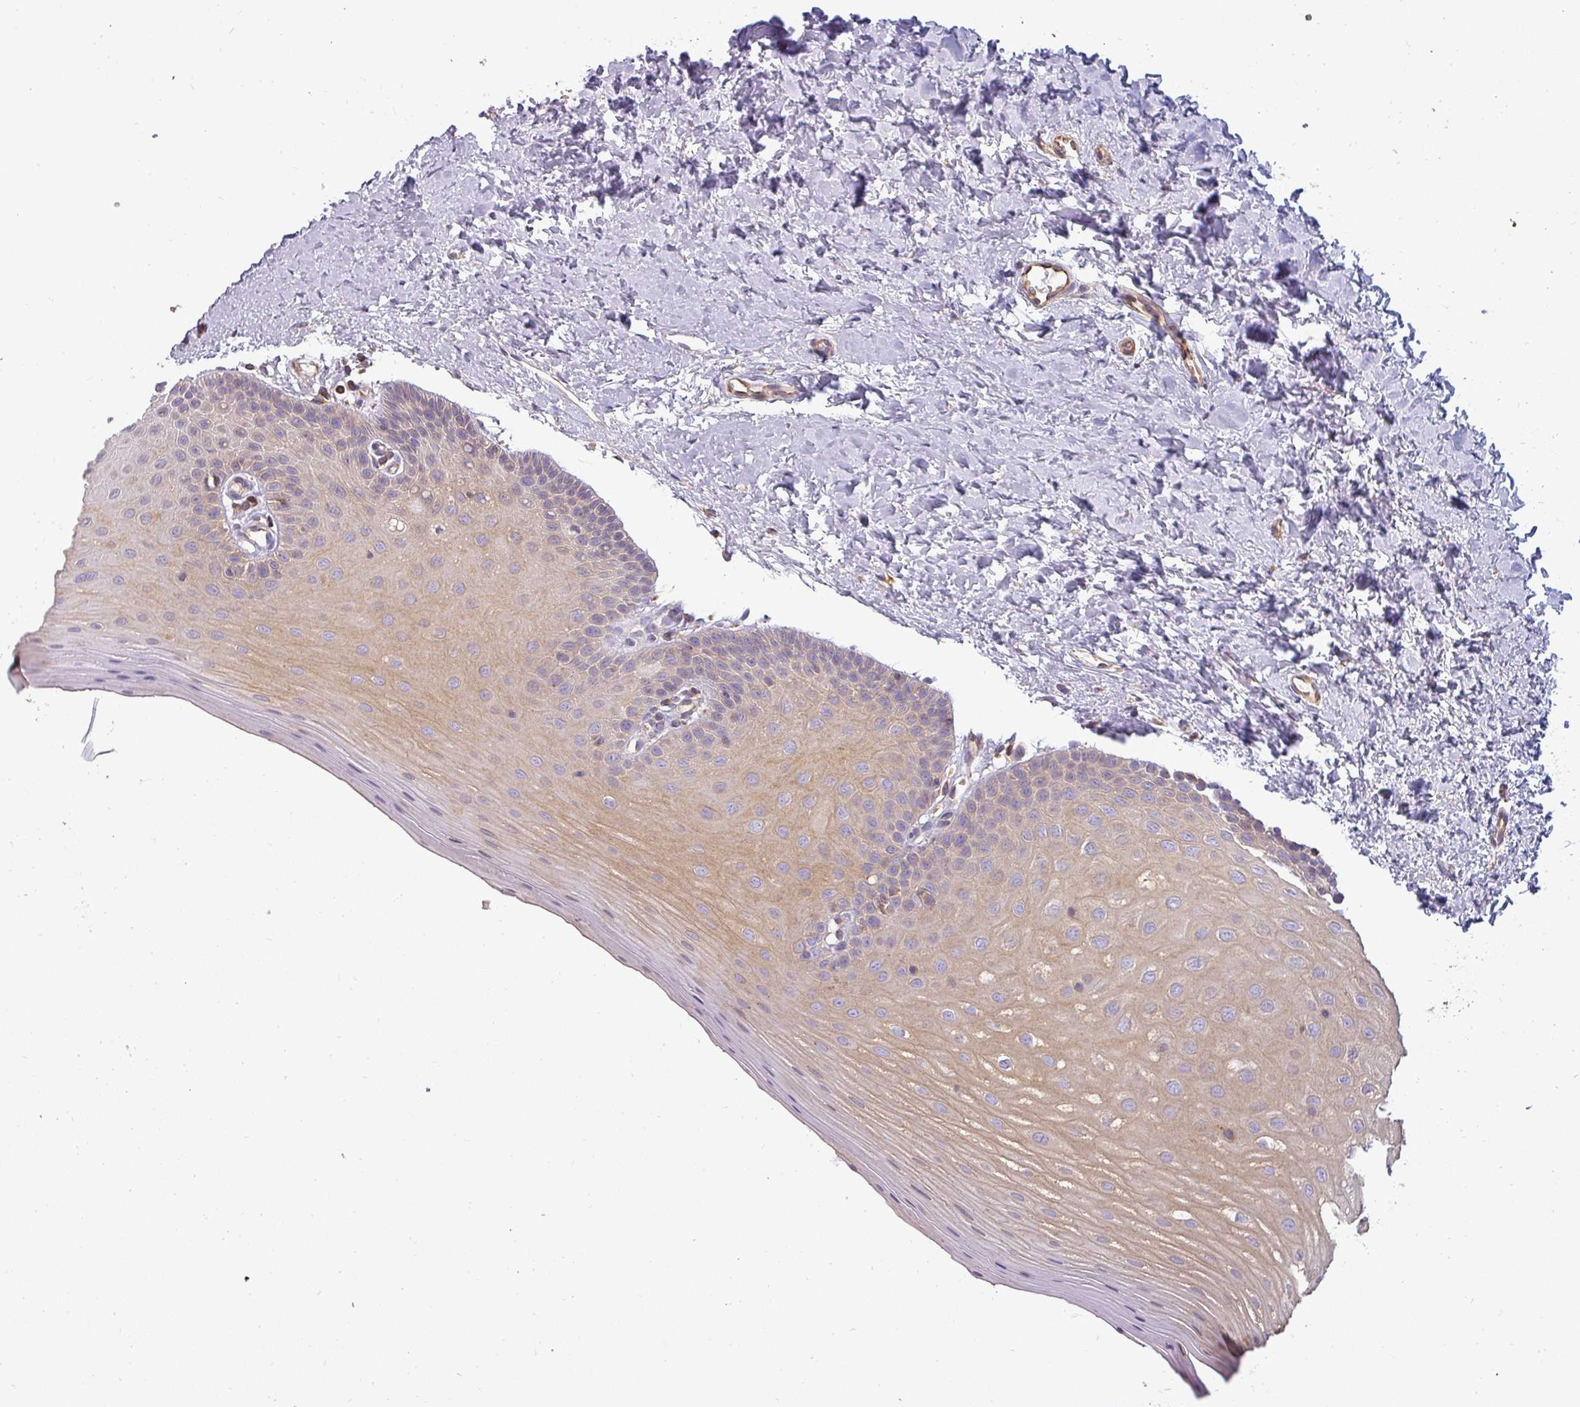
{"staining": {"intensity": "weak", "quantity": "<25%", "location": "cytoplasmic/membranous"}, "tissue": "oral mucosa", "cell_type": "Squamous epithelial cells", "image_type": "normal", "snomed": [{"axis": "morphology", "description": "Normal tissue, NOS"}, {"axis": "topography", "description": "Oral tissue"}], "caption": "Immunohistochemistry (IHC) of benign human oral mucosa displays no expression in squamous epithelial cells.", "gene": "ZNF835", "patient": {"sex": "female", "age": 67}}